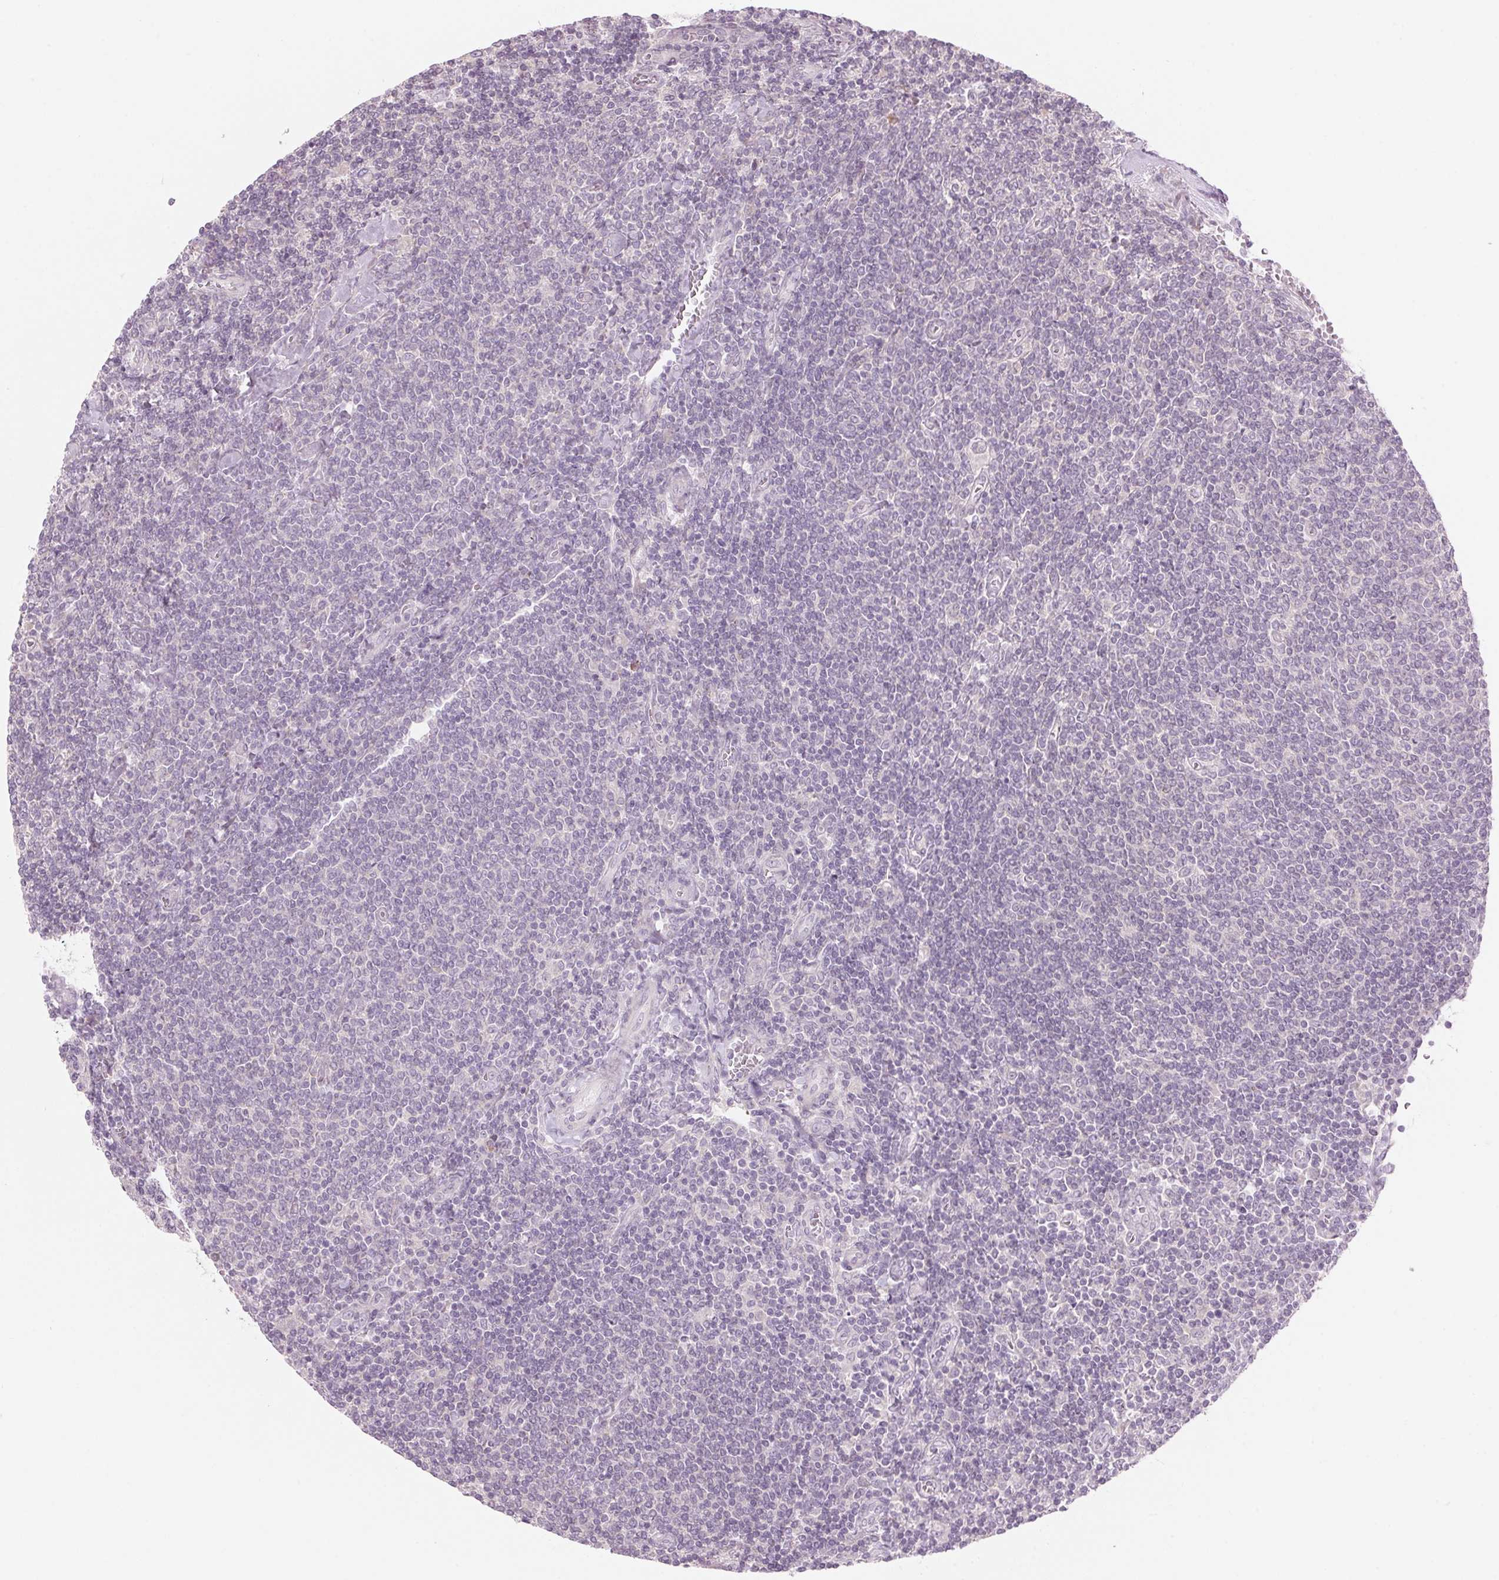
{"staining": {"intensity": "negative", "quantity": "none", "location": "none"}, "tissue": "lymphoma", "cell_type": "Tumor cells", "image_type": "cancer", "snomed": [{"axis": "morphology", "description": "Malignant lymphoma, non-Hodgkin's type, Low grade"}, {"axis": "topography", "description": "Lymph node"}], "caption": "The photomicrograph demonstrates no significant positivity in tumor cells of lymphoma.", "gene": "GNMT", "patient": {"sex": "male", "age": 52}}